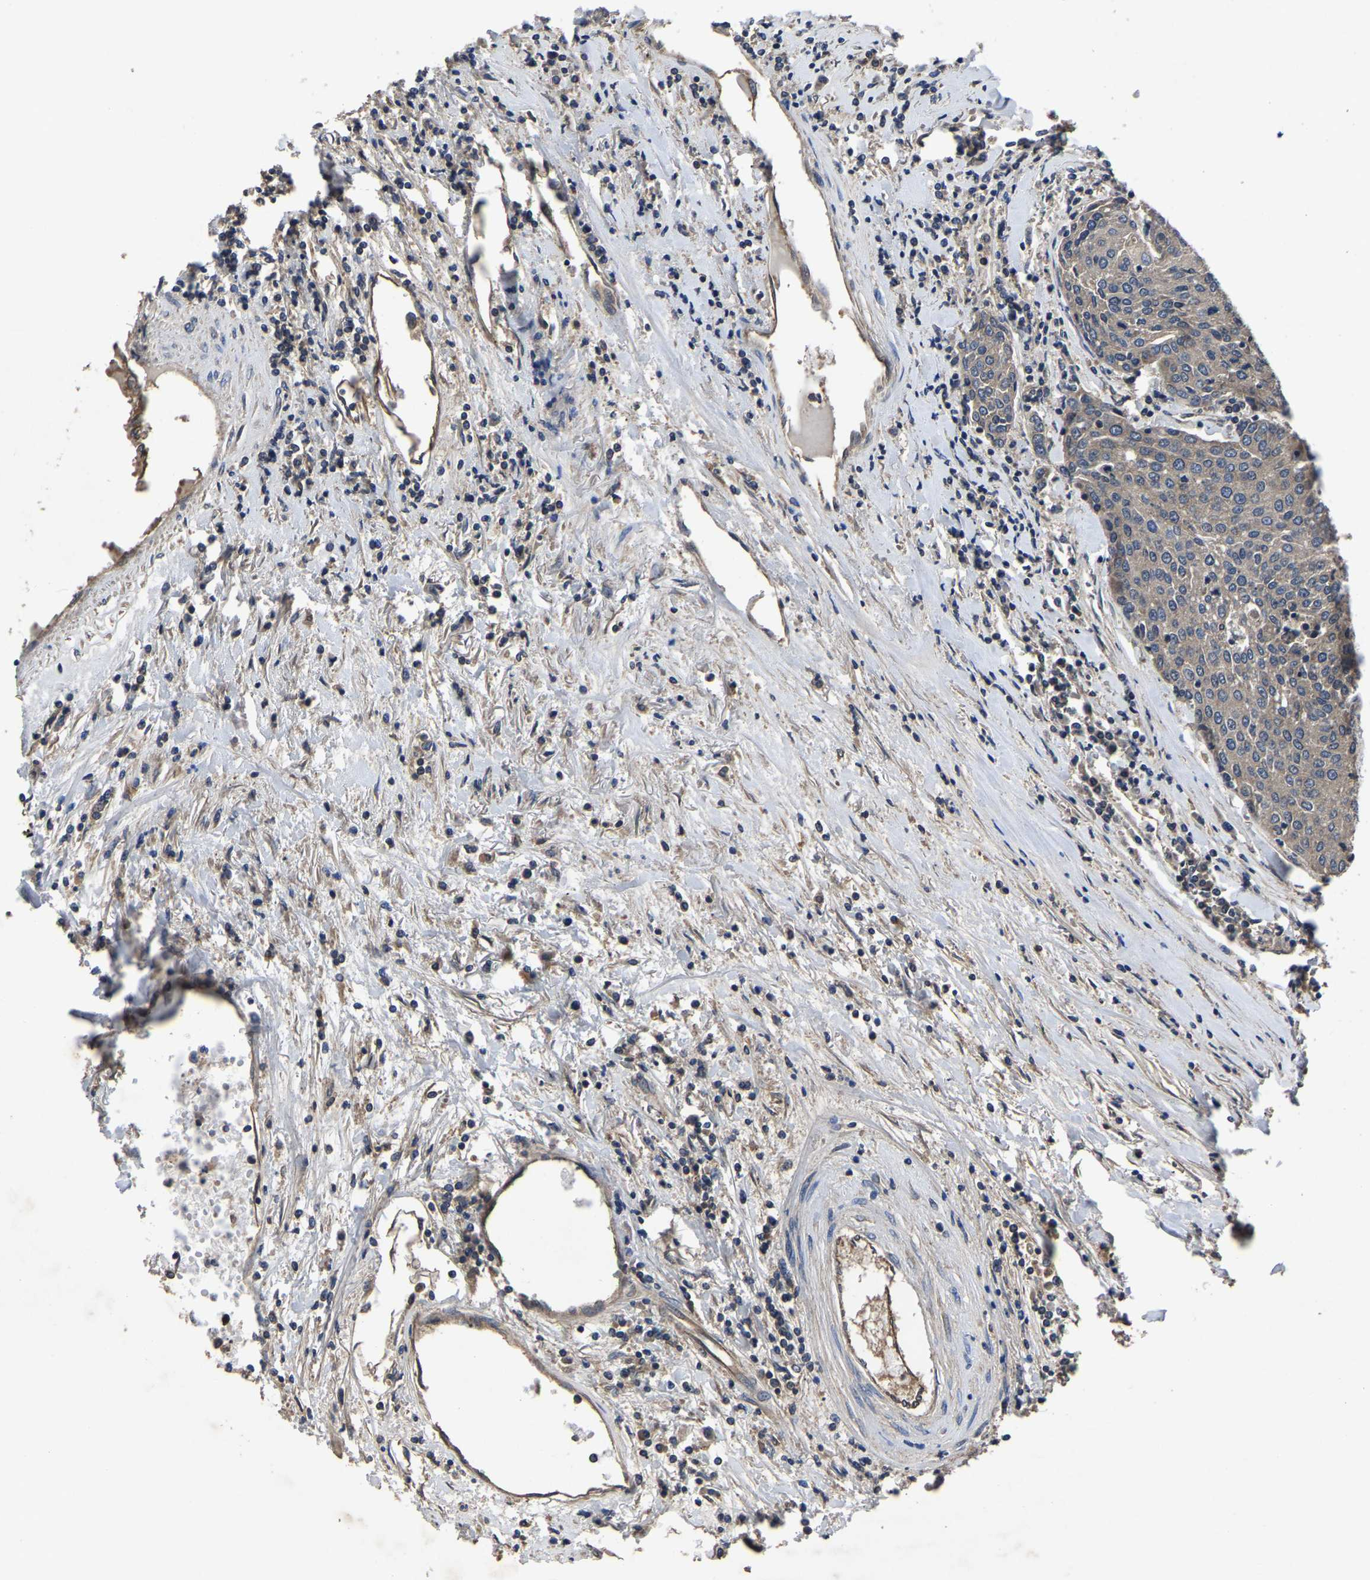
{"staining": {"intensity": "weak", "quantity": "<25%", "location": "cytoplasmic/membranous"}, "tissue": "urothelial cancer", "cell_type": "Tumor cells", "image_type": "cancer", "snomed": [{"axis": "morphology", "description": "Urothelial carcinoma, High grade"}, {"axis": "topography", "description": "Urinary bladder"}], "caption": "Immunohistochemistry image of urothelial cancer stained for a protein (brown), which displays no staining in tumor cells.", "gene": "CRYZL1", "patient": {"sex": "female", "age": 85}}